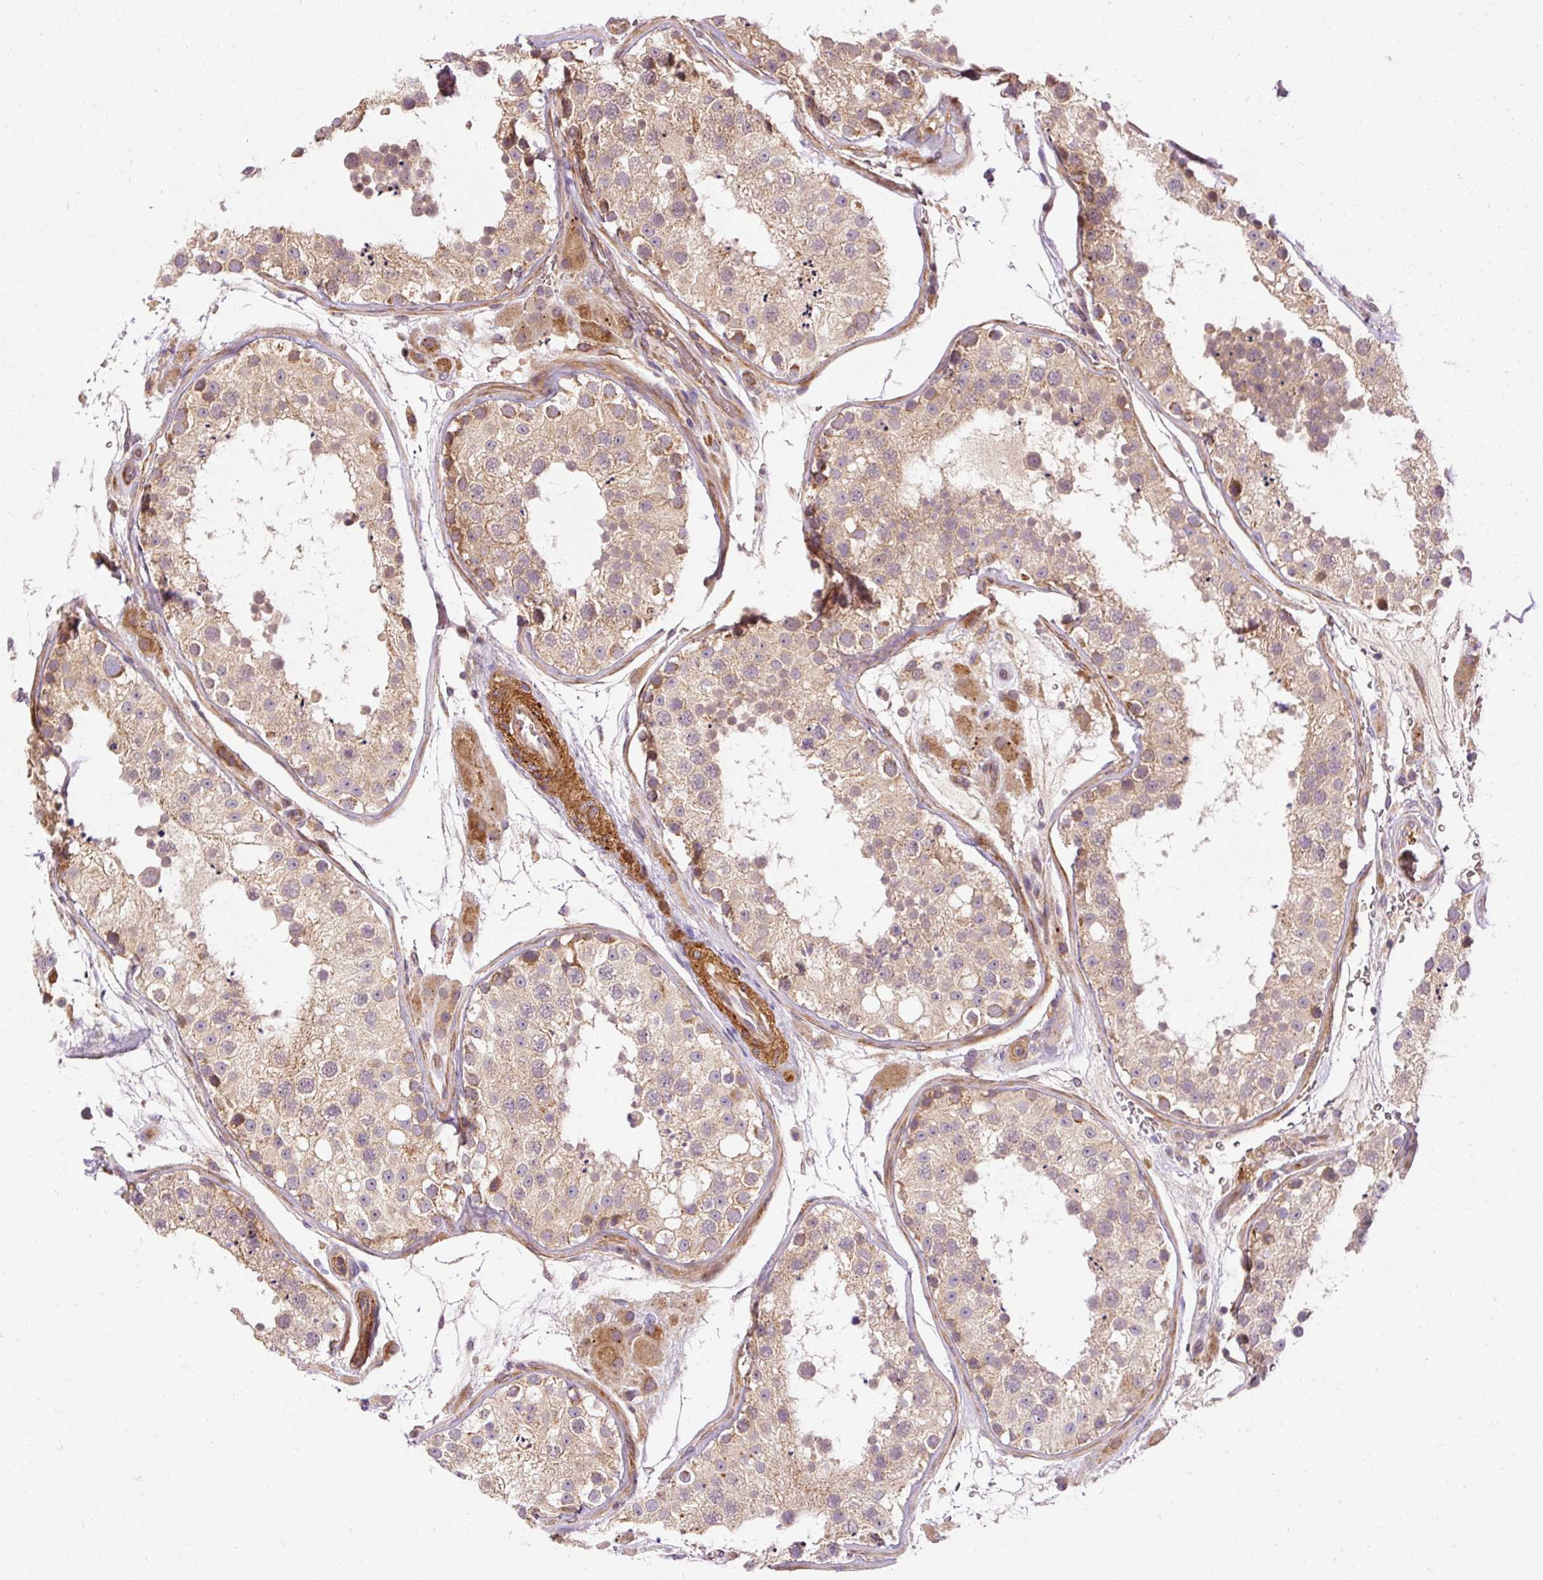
{"staining": {"intensity": "weak", "quantity": "25%-75%", "location": "cytoplasmic/membranous"}, "tissue": "testis", "cell_type": "Cells in seminiferous ducts", "image_type": "normal", "snomed": [{"axis": "morphology", "description": "Normal tissue, NOS"}, {"axis": "topography", "description": "Testis"}], "caption": "IHC image of benign testis stained for a protein (brown), which shows low levels of weak cytoplasmic/membranous expression in about 25%-75% of cells in seminiferous ducts.", "gene": "RIPOR3", "patient": {"sex": "male", "age": 26}}